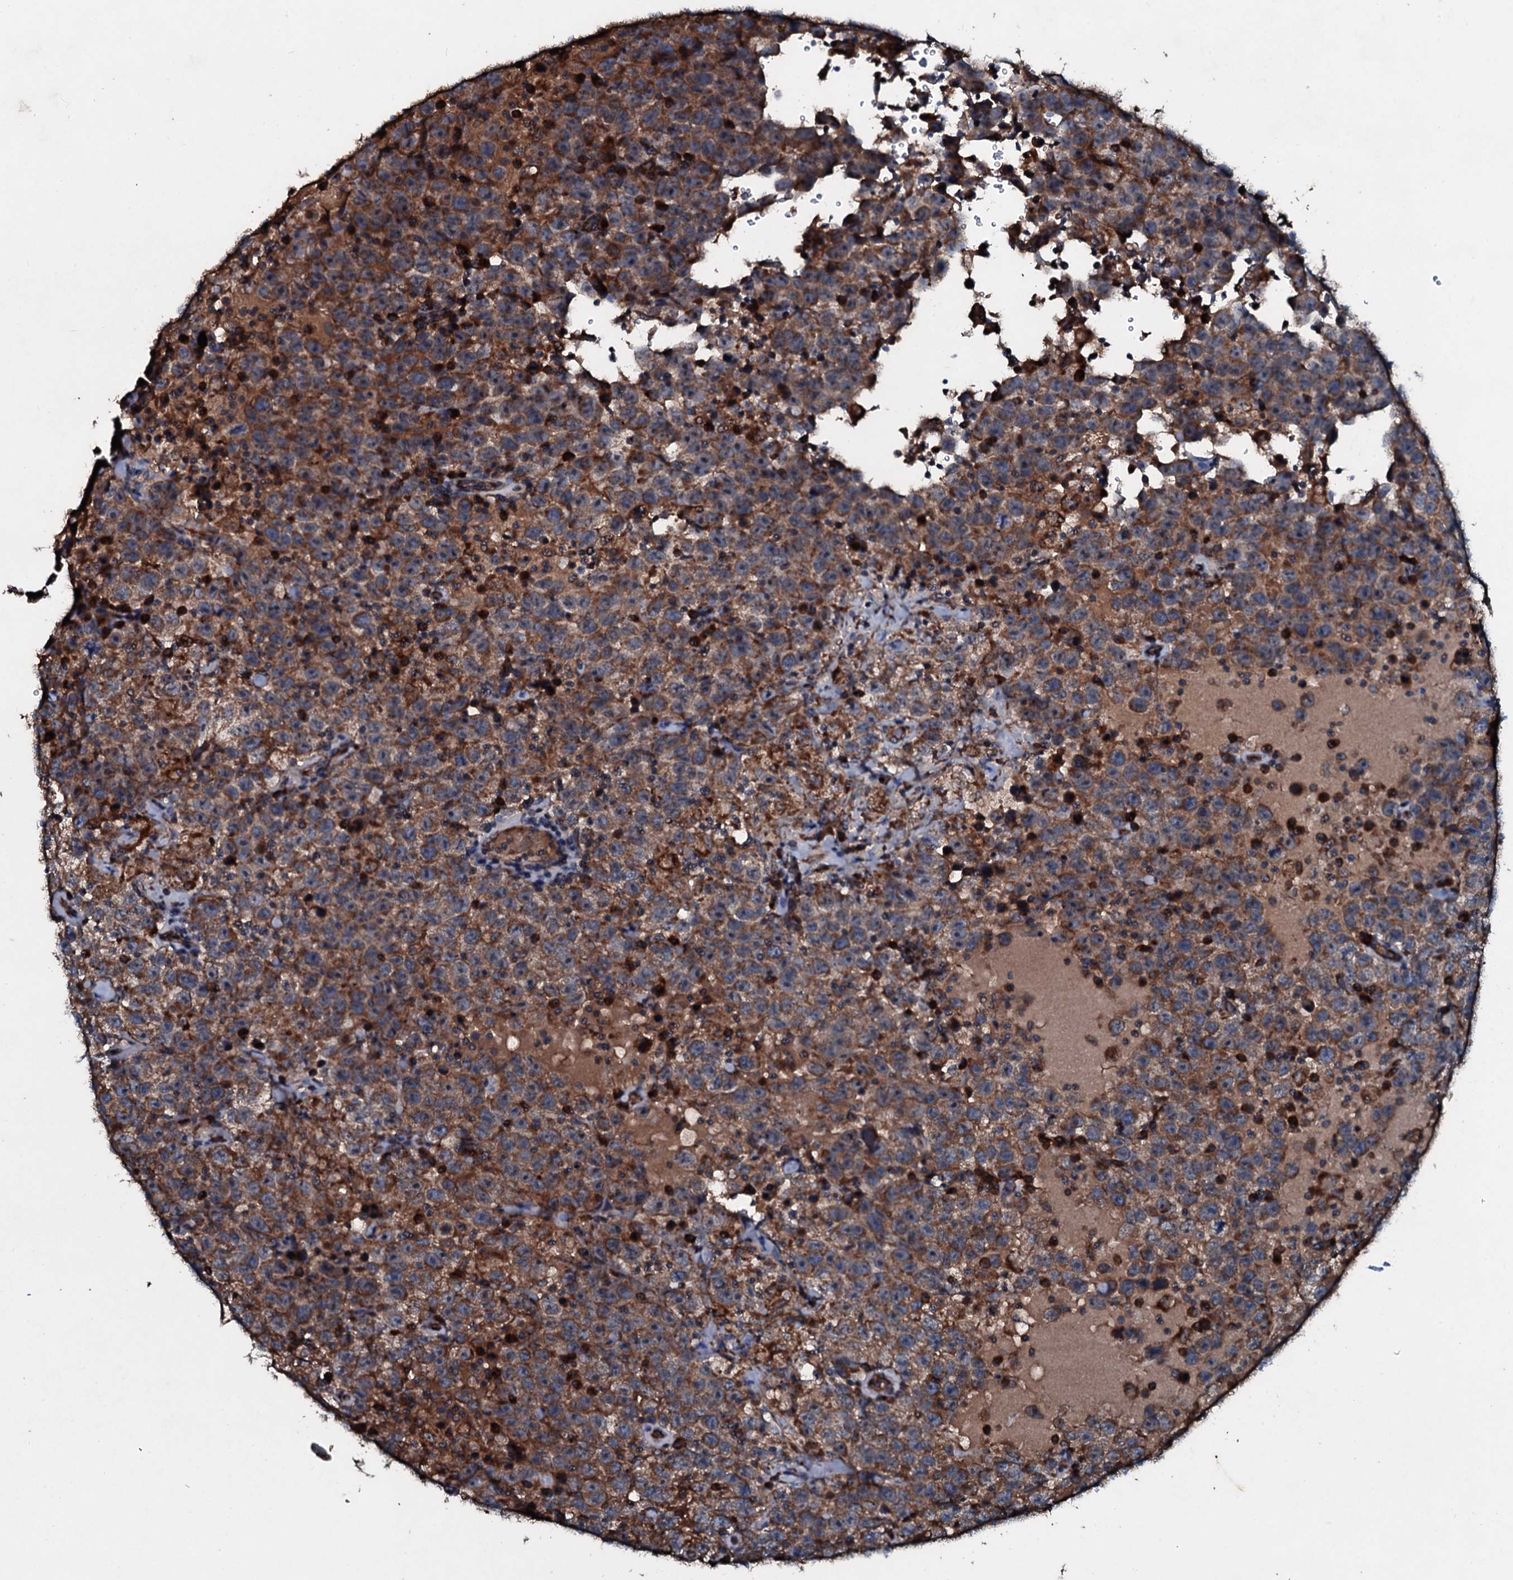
{"staining": {"intensity": "moderate", "quantity": ">75%", "location": "cytoplasmic/membranous"}, "tissue": "testis cancer", "cell_type": "Tumor cells", "image_type": "cancer", "snomed": [{"axis": "morphology", "description": "Seminoma, NOS"}, {"axis": "topography", "description": "Testis"}], "caption": "Protein staining of testis cancer tissue demonstrates moderate cytoplasmic/membranous expression in about >75% of tumor cells. (Stains: DAB (3,3'-diaminobenzidine) in brown, nuclei in blue, Microscopy: brightfield microscopy at high magnification).", "gene": "ACSS3", "patient": {"sex": "male", "age": 41}}